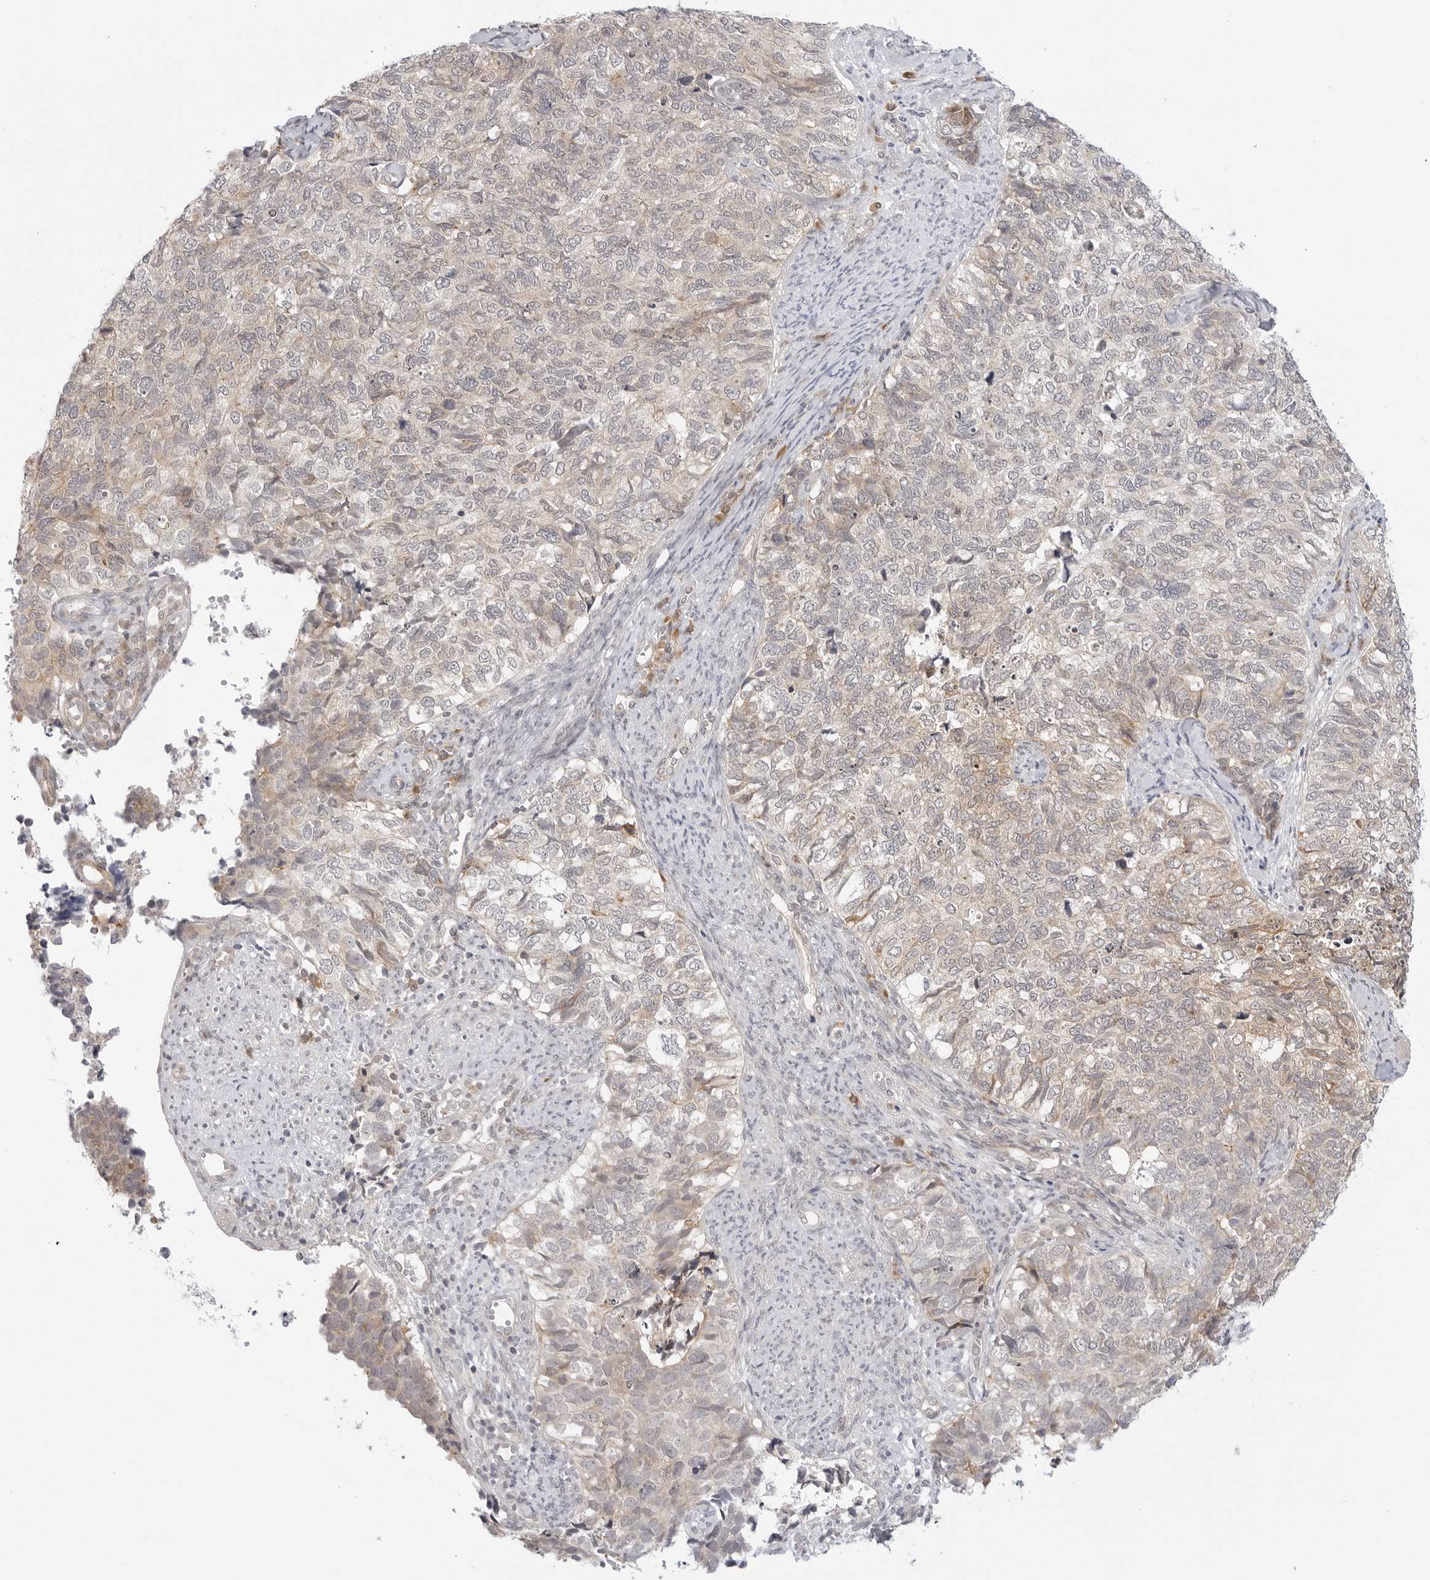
{"staining": {"intensity": "weak", "quantity": "25%-75%", "location": "cytoplasmic/membranous"}, "tissue": "cervical cancer", "cell_type": "Tumor cells", "image_type": "cancer", "snomed": [{"axis": "morphology", "description": "Squamous cell carcinoma, NOS"}, {"axis": "topography", "description": "Cervix"}], "caption": "Immunohistochemical staining of human cervical cancer (squamous cell carcinoma) displays weak cytoplasmic/membranous protein positivity in approximately 25%-75% of tumor cells.", "gene": "TCP1", "patient": {"sex": "female", "age": 63}}